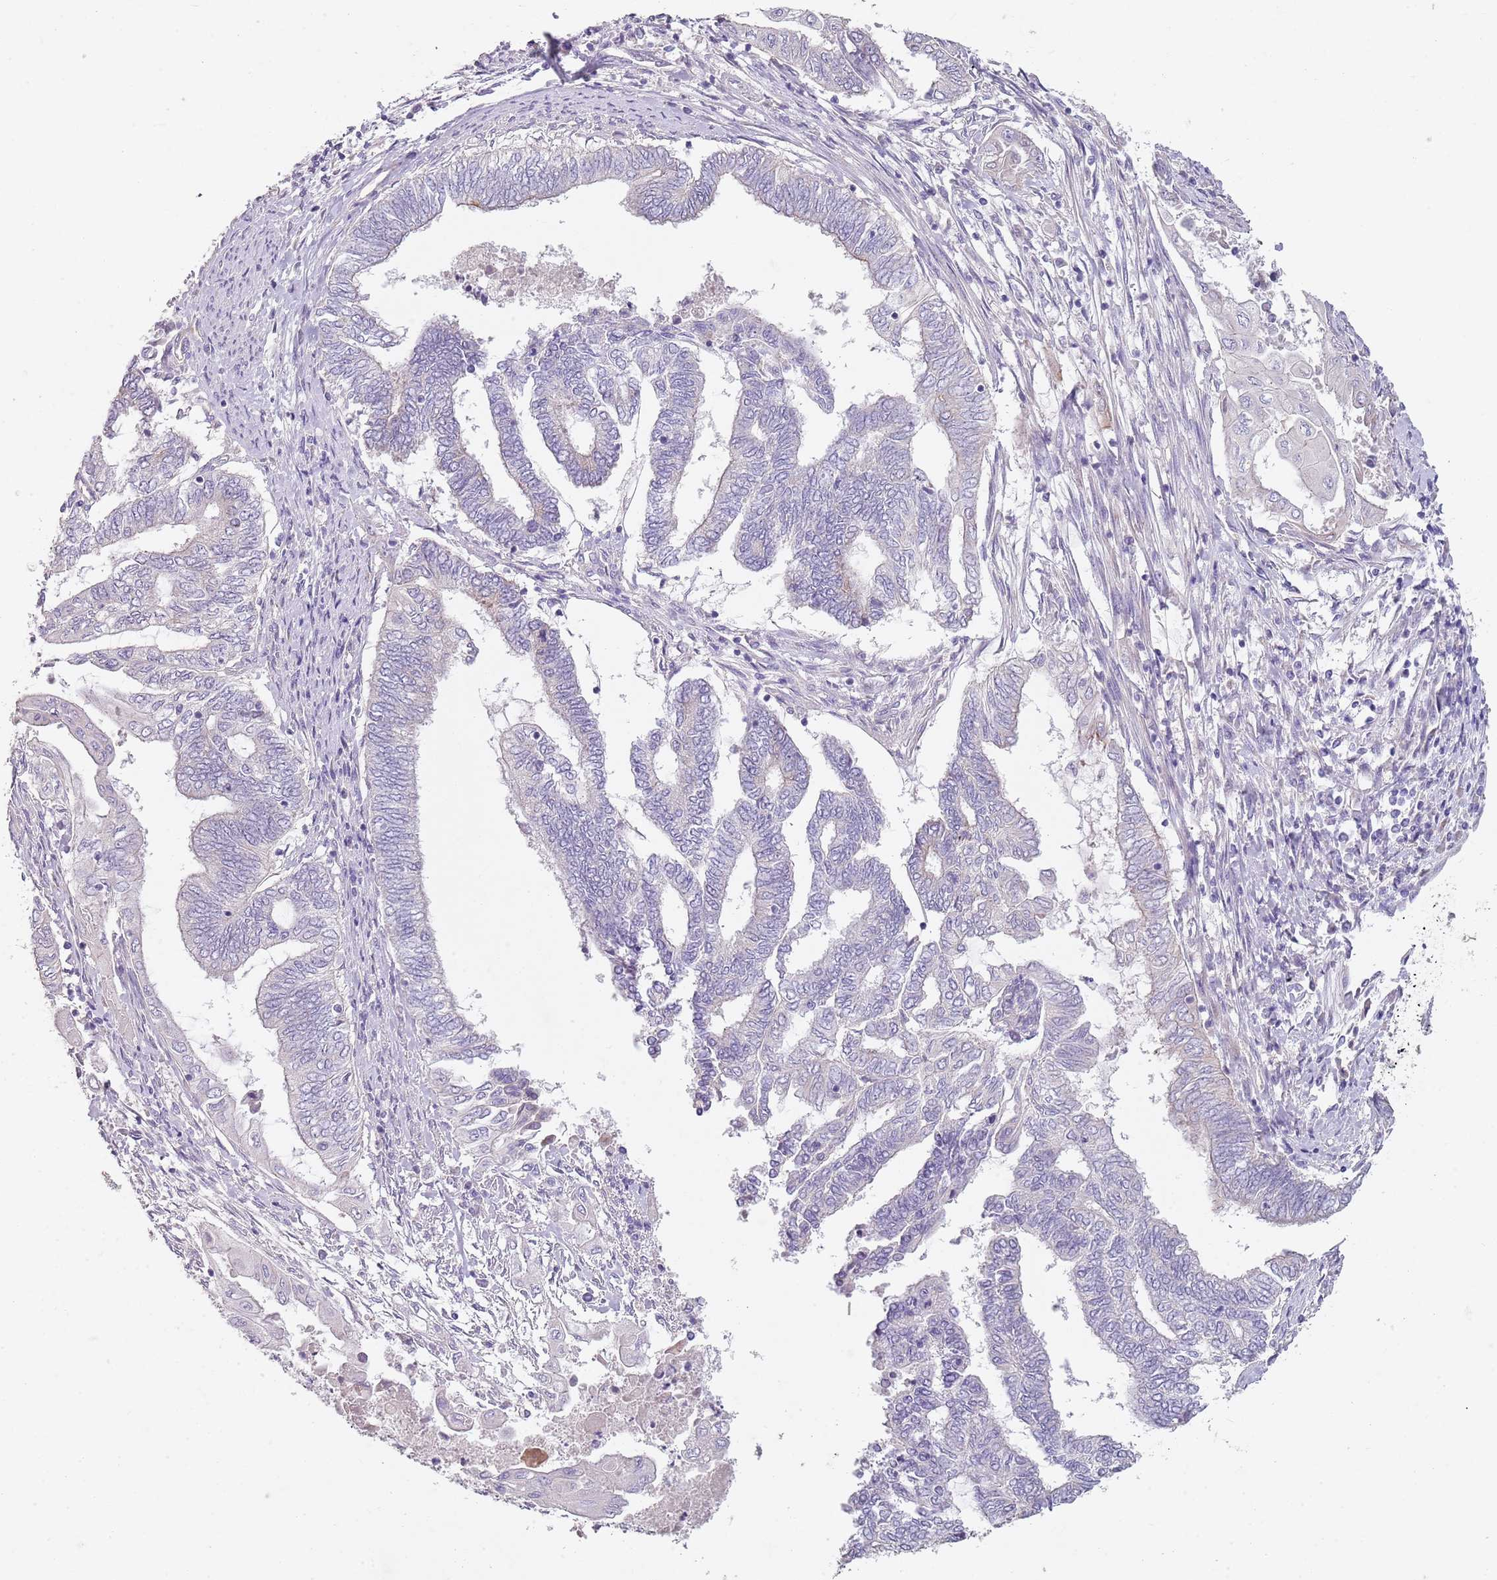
{"staining": {"intensity": "negative", "quantity": "none", "location": "none"}, "tissue": "endometrial cancer", "cell_type": "Tumor cells", "image_type": "cancer", "snomed": [{"axis": "morphology", "description": "Adenocarcinoma, NOS"}, {"axis": "topography", "description": "Uterus"}, {"axis": "topography", "description": "Endometrium"}], "caption": "Immunohistochemical staining of human endometrial cancer (adenocarcinoma) demonstrates no significant expression in tumor cells.", "gene": "ZNF583", "patient": {"sex": "female", "age": 70}}